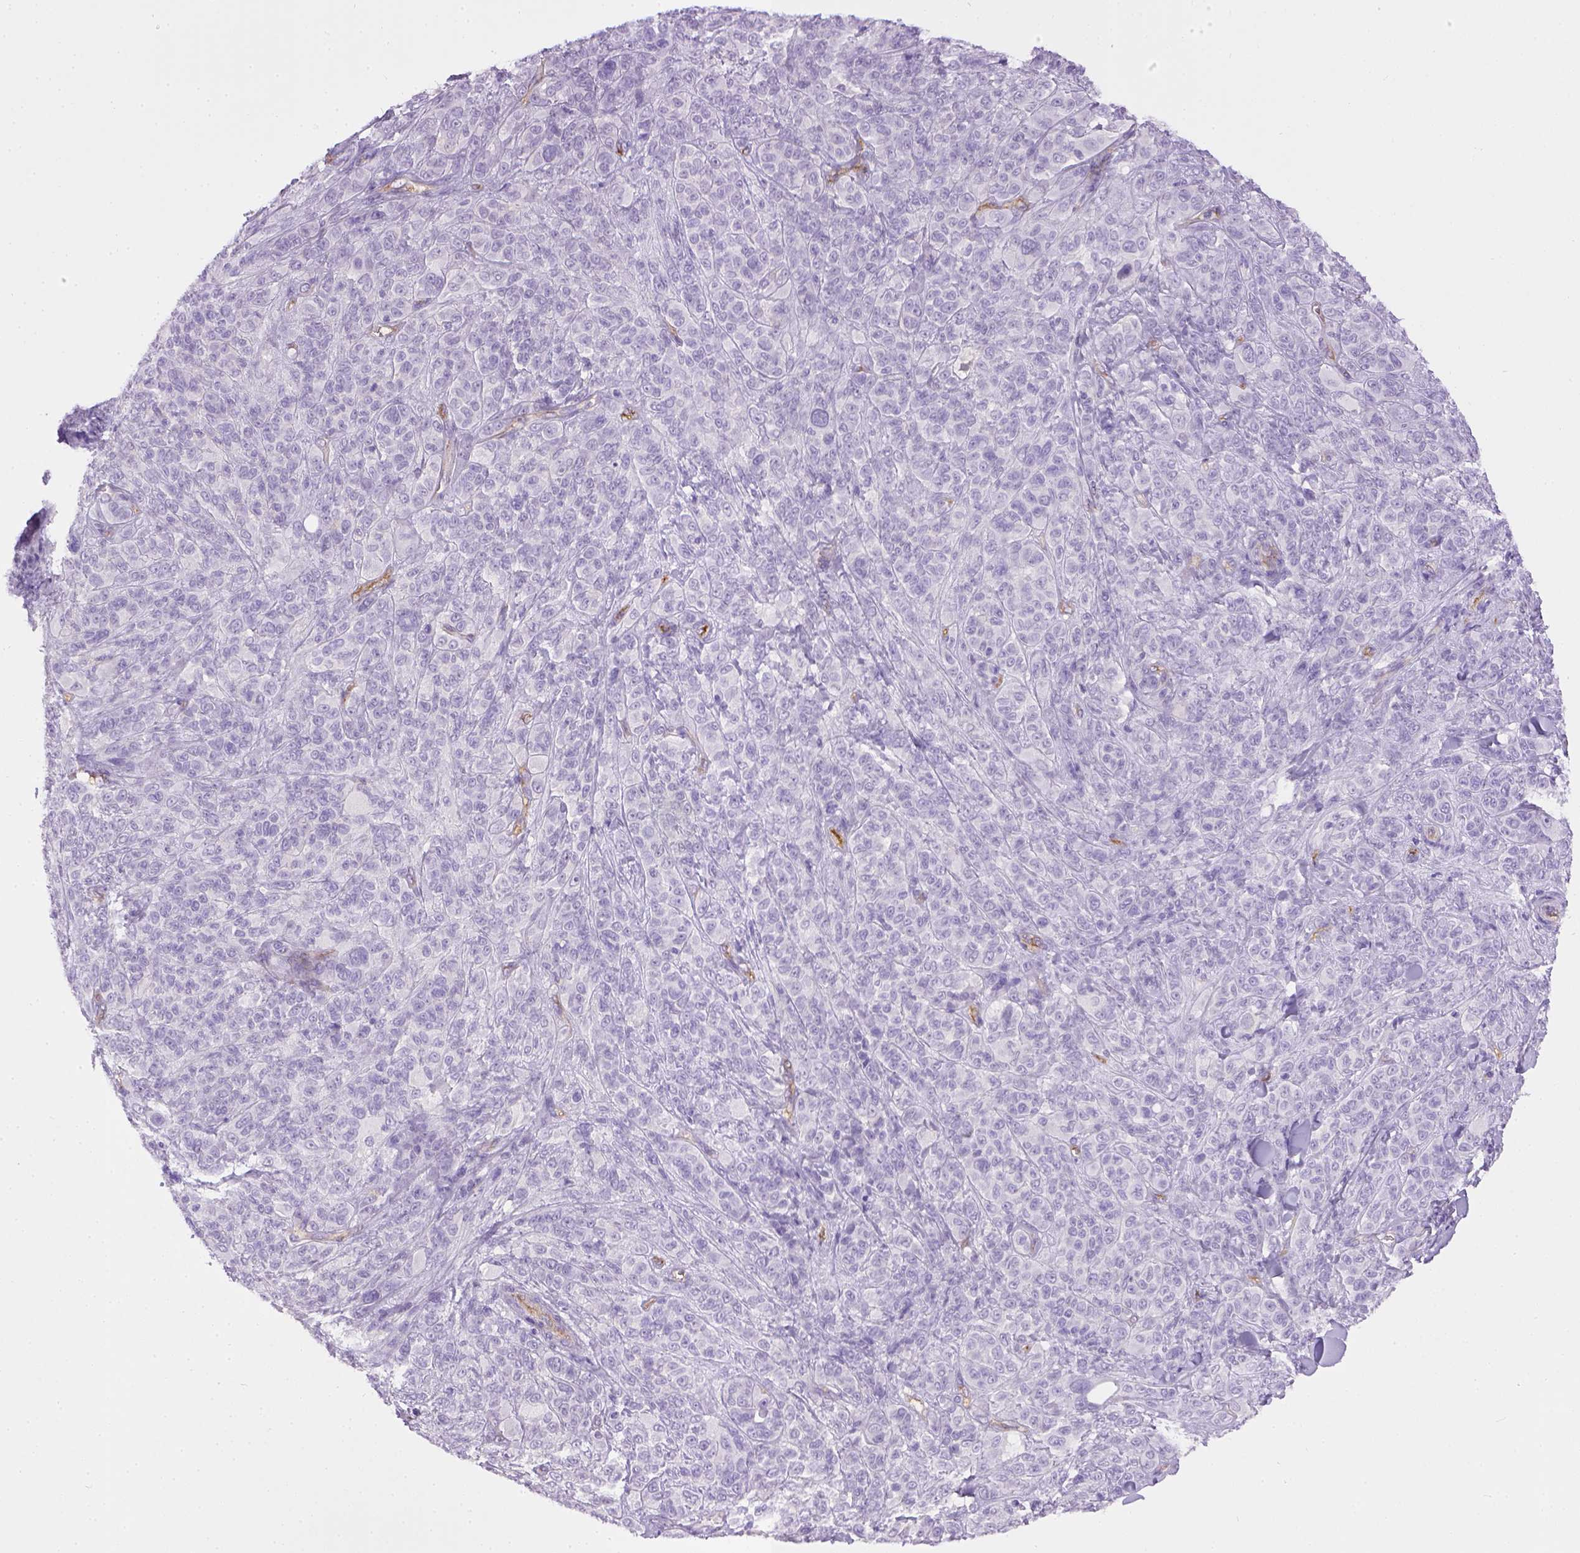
{"staining": {"intensity": "negative", "quantity": "none", "location": "none"}, "tissue": "melanoma", "cell_type": "Tumor cells", "image_type": "cancer", "snomed": [{"axis": "morphology", "description": "Malignant melanoma, NOS"}, {"axis": "topography", "description": "Skin"}], "caption": "A high-resolution image shows immunohistochemistry (IHC) staining of melanoma, which shows no significant positivity in tumor cells. (Stains: DAB (3,3'-diaminobenzidine) IHC with hematoxylin counter stain, Microscopy: brightfield microscopy at high magnification).", "gene": "ENG", "patient": {"sex": "female", "age": 87}}